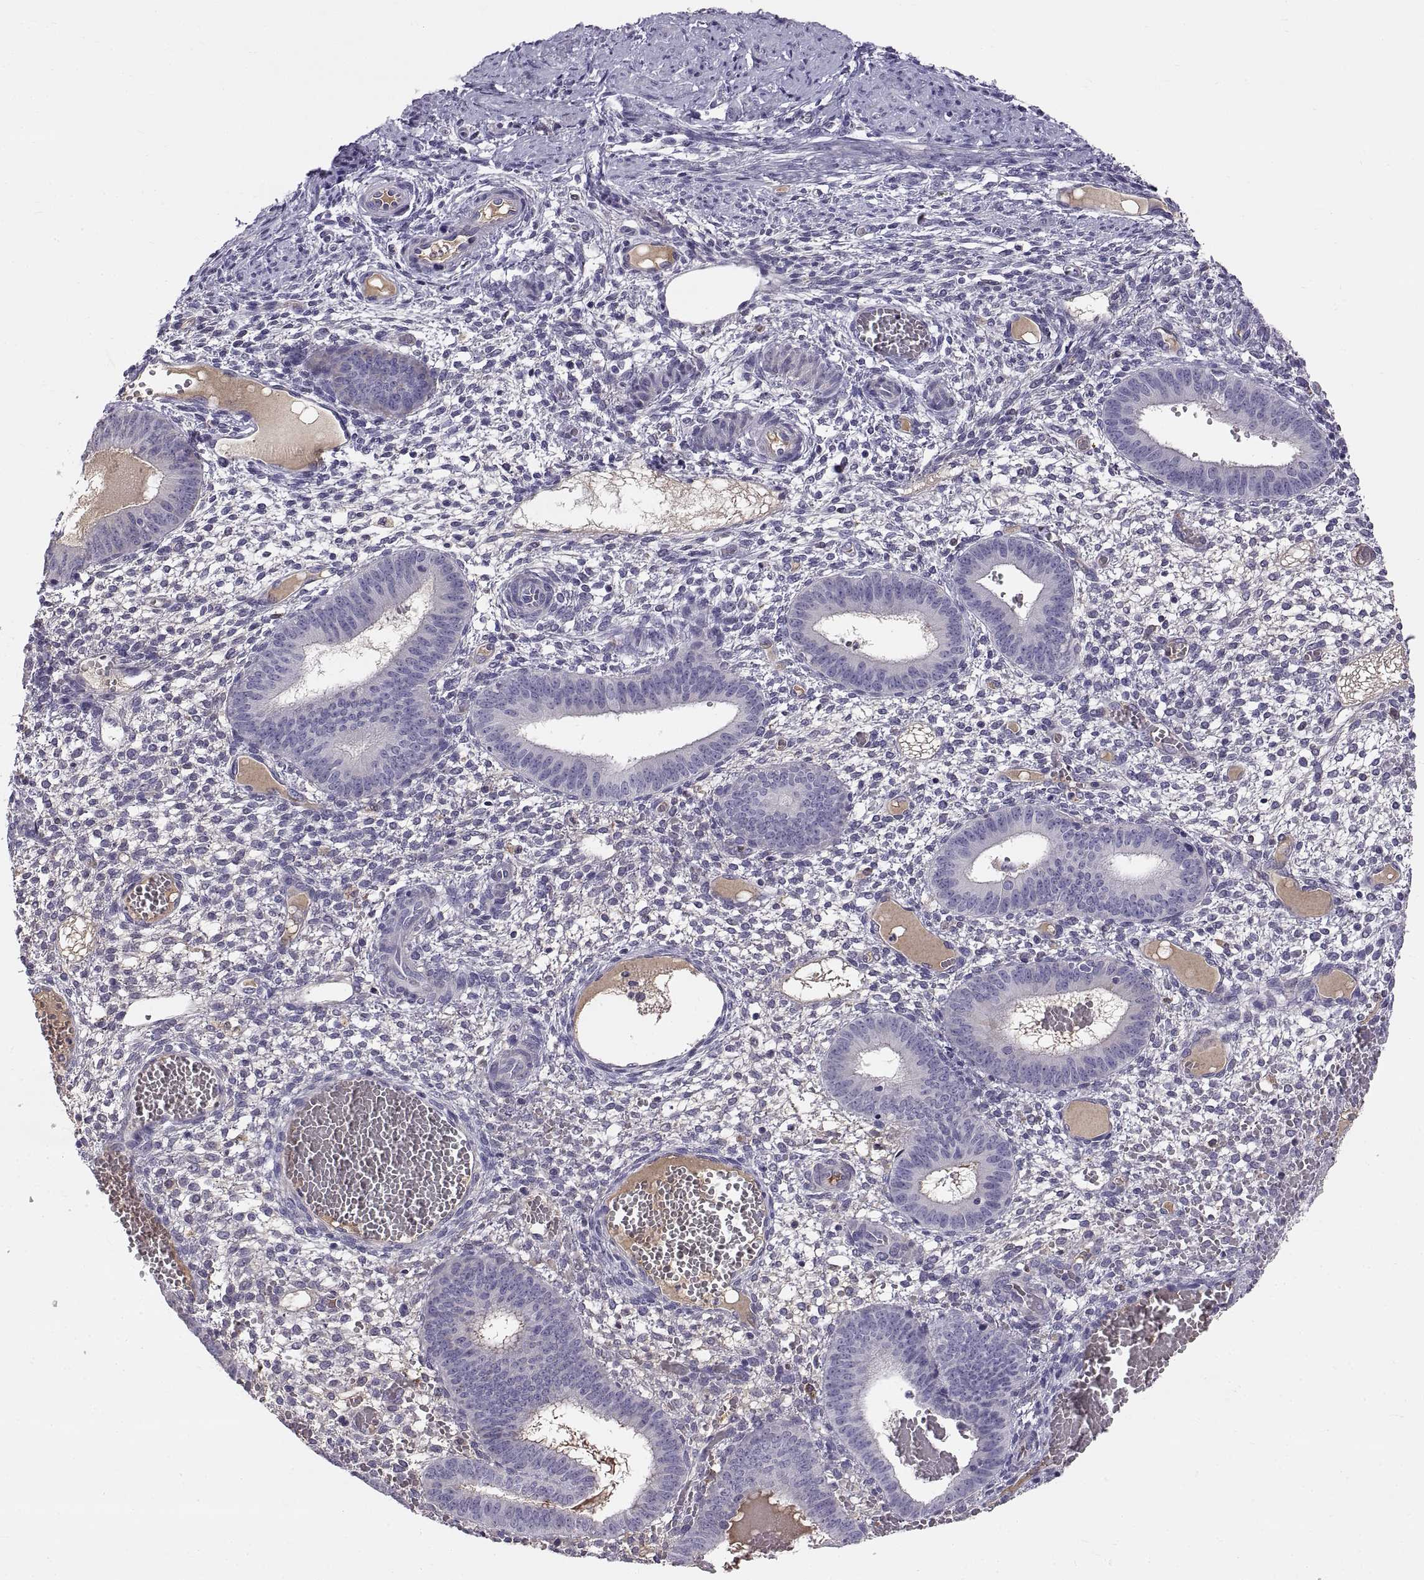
{"staining": {"intensity": "negative", "quantity": "none", "location": "none"}, "tissue": "endometrium", "cell_type": "Cells in endometrial stroma", "image_type": "normal", "snomed": [{"axis": "morphology", "description": "Normal tissue, NOS"}, {"axis": "topography", "description": "Endometrium"}], "caption": "IHC of normal endometrium displays no positivity in cells in endometrial stroma. (Brightfield microscopy of DAB (3,3'-diaminobenzidine) immunohistochemistry (IHC) at high magnification).", "gene": "ADAM32", "patient": {"sex": "female", "age": 42}}